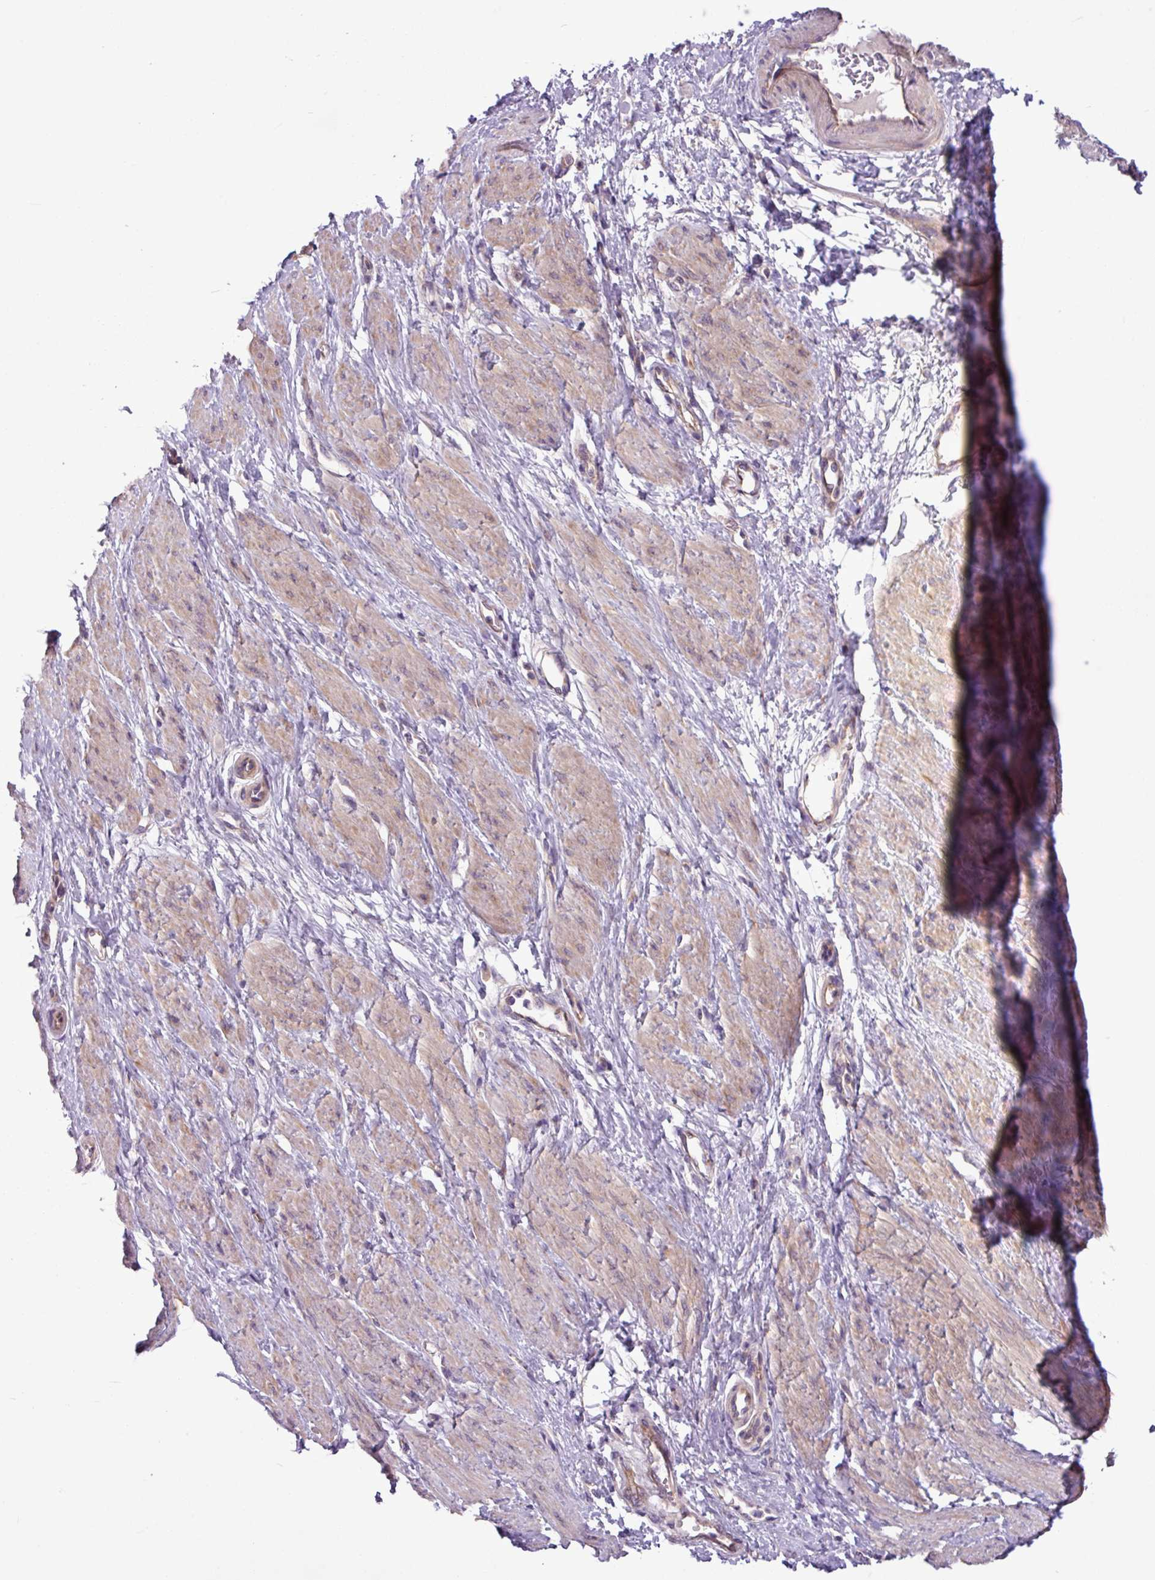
{"staining": {"intensity": "moderate", "quantity": ">75%", "location": "cytoplasmic/membranous"}, "tissue": "smooth muscle", "cell_type": "Smooth muscle cells", "image_type": "normal", "snomed": [{"axis": "morphology", "description": "Normal tissue, NOS"}, {"axis": "topography", "description": "Smooth muscle"}, {"axis": "topography", "description": "Uterus"}], "caption": "High-magnification brightfield microscopy of normal smooth muscle stained with DAB (3,3'-diaminobenzidine) (brown) and counterstained with hematoxylin (blue). smooth muscle cells exhibit moderate cytoplasmic/membranous positivity is seen in approximately>75% of cells. (IHC, brightfield microscopy, high magnification).", "gene": "MROH2A", "patient": {"sex": "female", "age": 39}}